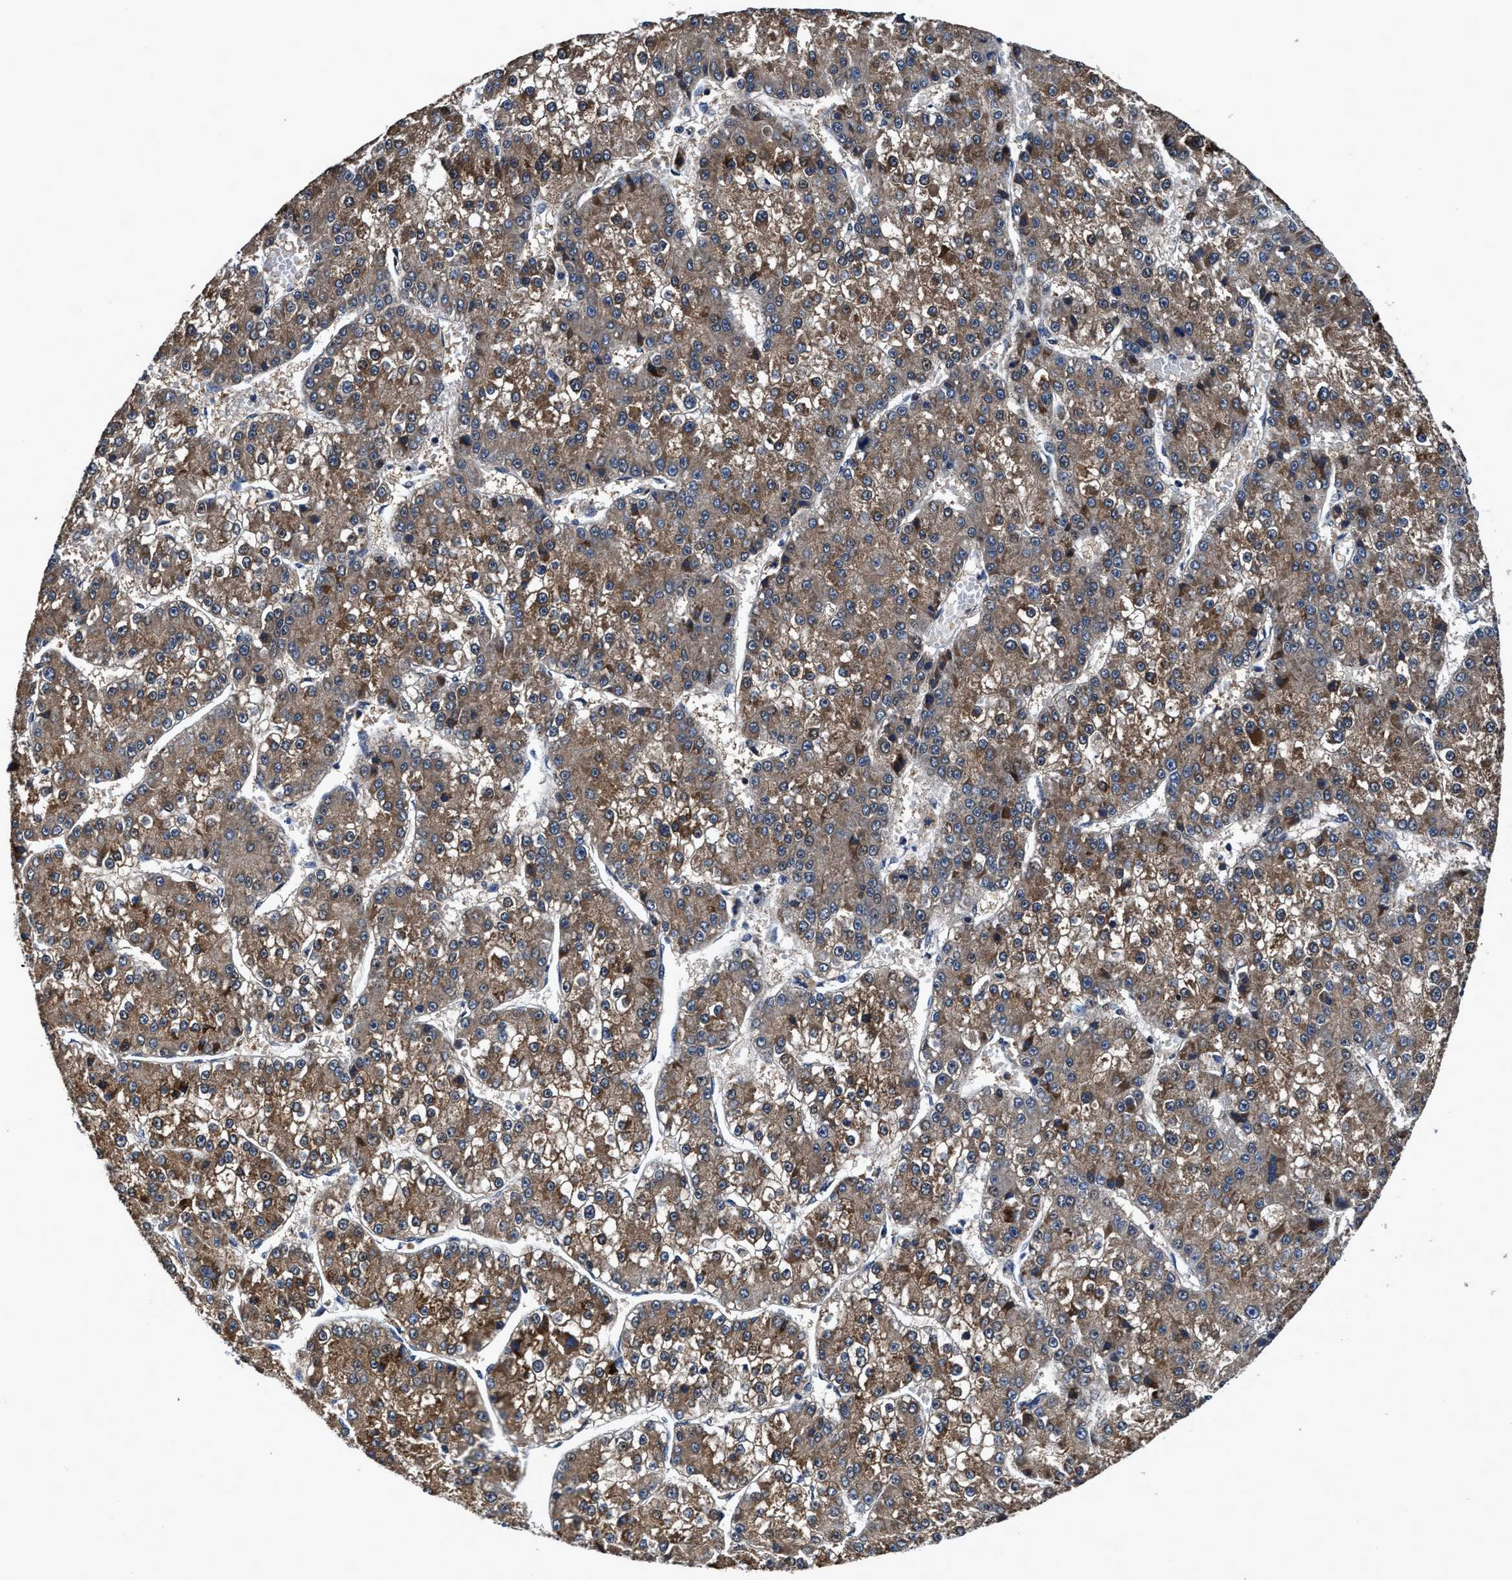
{"staining": {"intensity": "moderate", "quantity": ">75%", "location": "cytoplasmic/membranous"}, "tissue": "liver cancer", "cell_type": "Tumor cells", "image_type": "cancer", "snomed": [{"axis": "morphology", "description": "Carcinoma, Hepatocellular, NOS"}, {"axis": "topography", "description": "Liver"}], "caption": "Immunohistochemistry (IHC) staining of liver cancer (hepatocellular carcinoma), which shows medium levels of moderate cytoplasmic/membranous expression in about >75% of tumor cells indicating moderate cytoplasmic/membranous protein positivity. The staining was performed using DAB (brown) for protein detection and nuclei were counterstained in hematoxylin (blue).", "gene": "RGS10", "patient": {"sex": "female", "age": 73}}